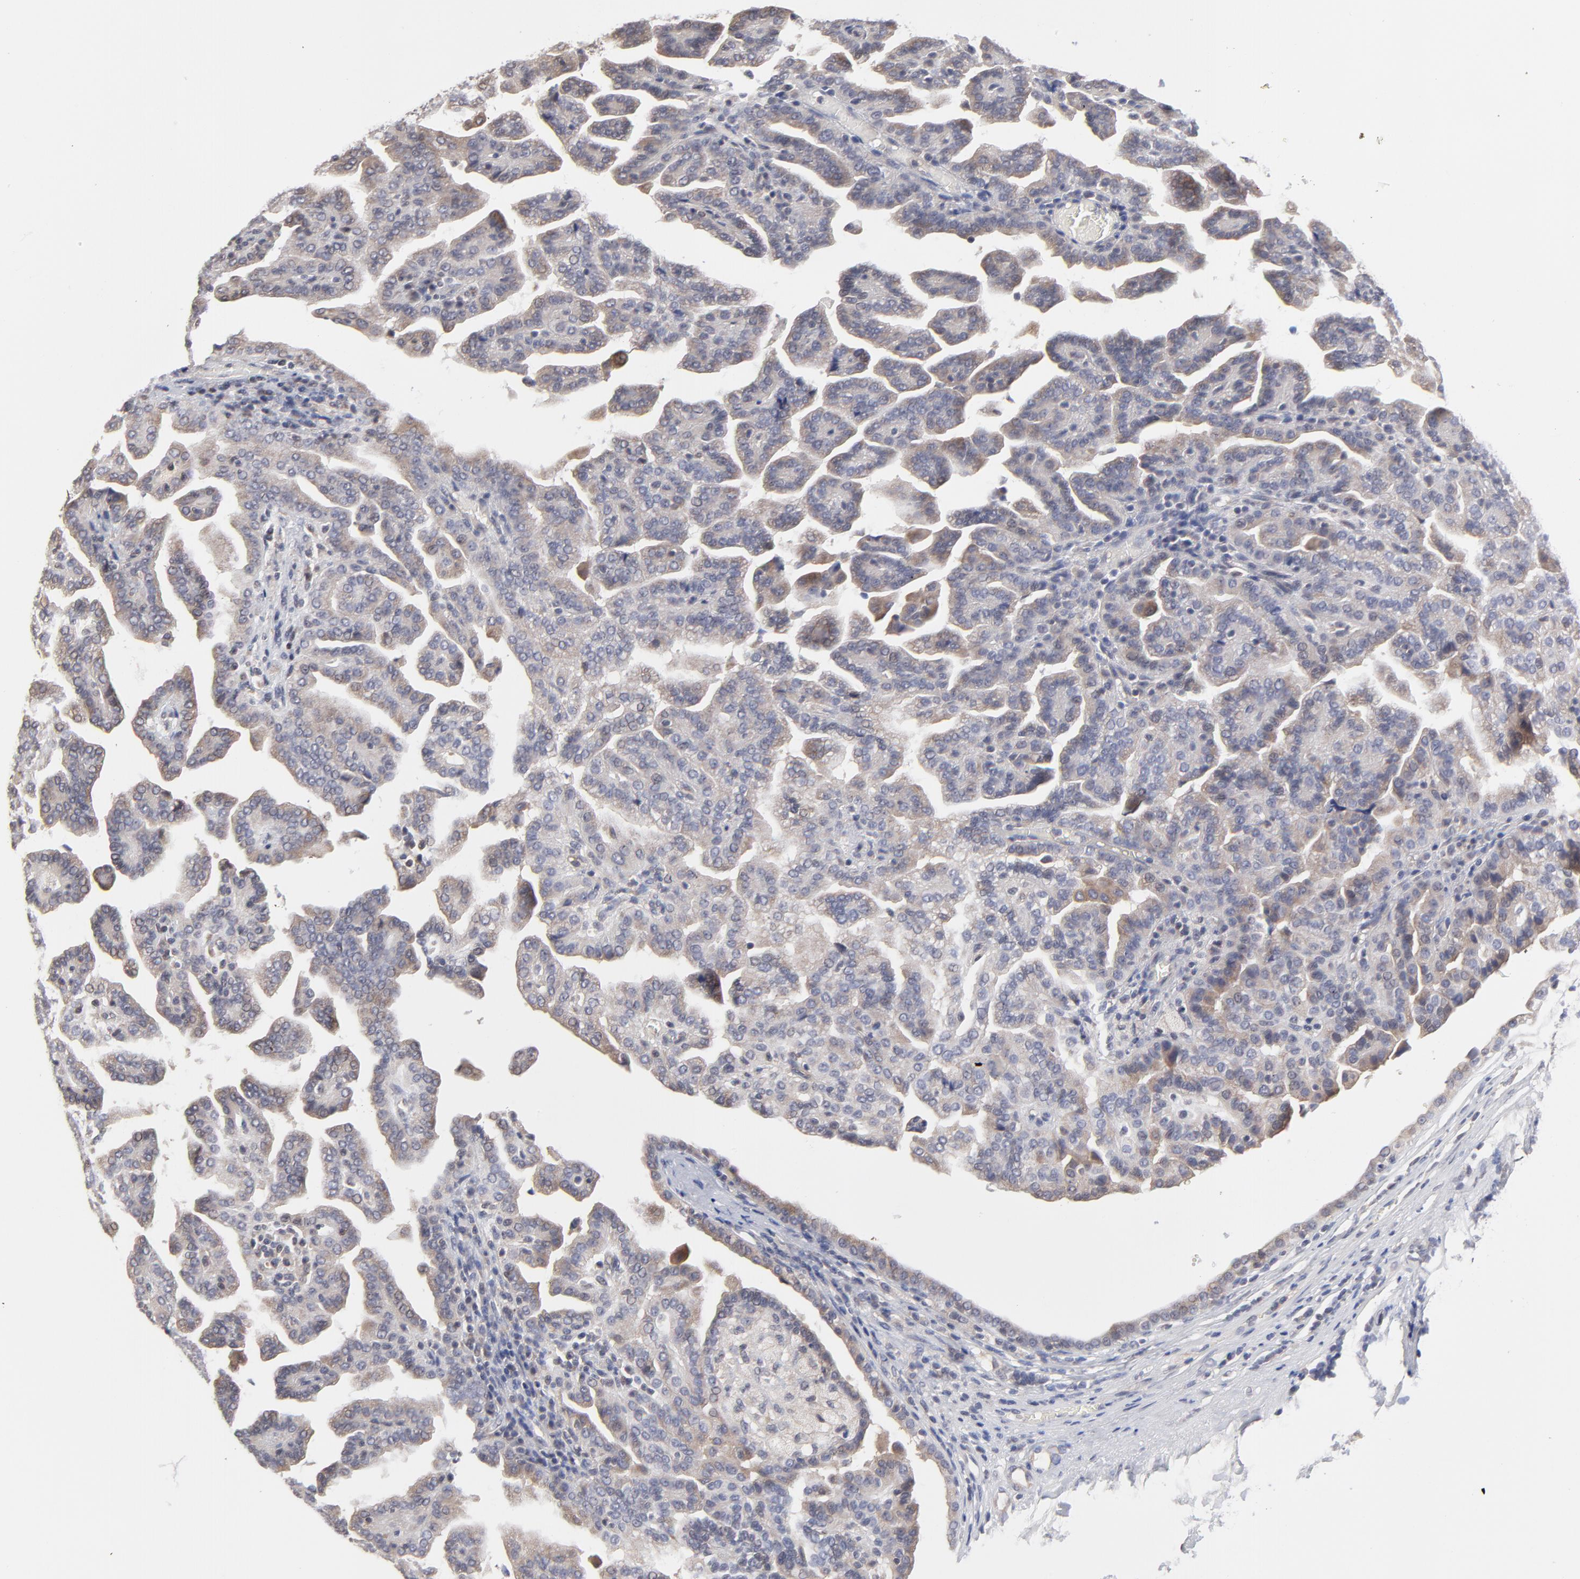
{"staining": {"intensity": "weak", "quantity": ">75%", "location": "cytoplasmic/membranous"}, "tissue": "renal cancer", "cell_type": "Tumor cells", "image_type": "cancer", "snomed": [{"axis": "morphology", "description": "Adenocarcinoma, NOS"}, {"axis": "topography", "description": "Kidney"}], "caption": "Renal adenocarcinoma was stained to show a protein in brown. There is low levels of weak cytoplasmic/membranous positivity in about >75% of tumor cells.", "gene": "ZNF157", "patient": {"sex": "male", "age": 61}}